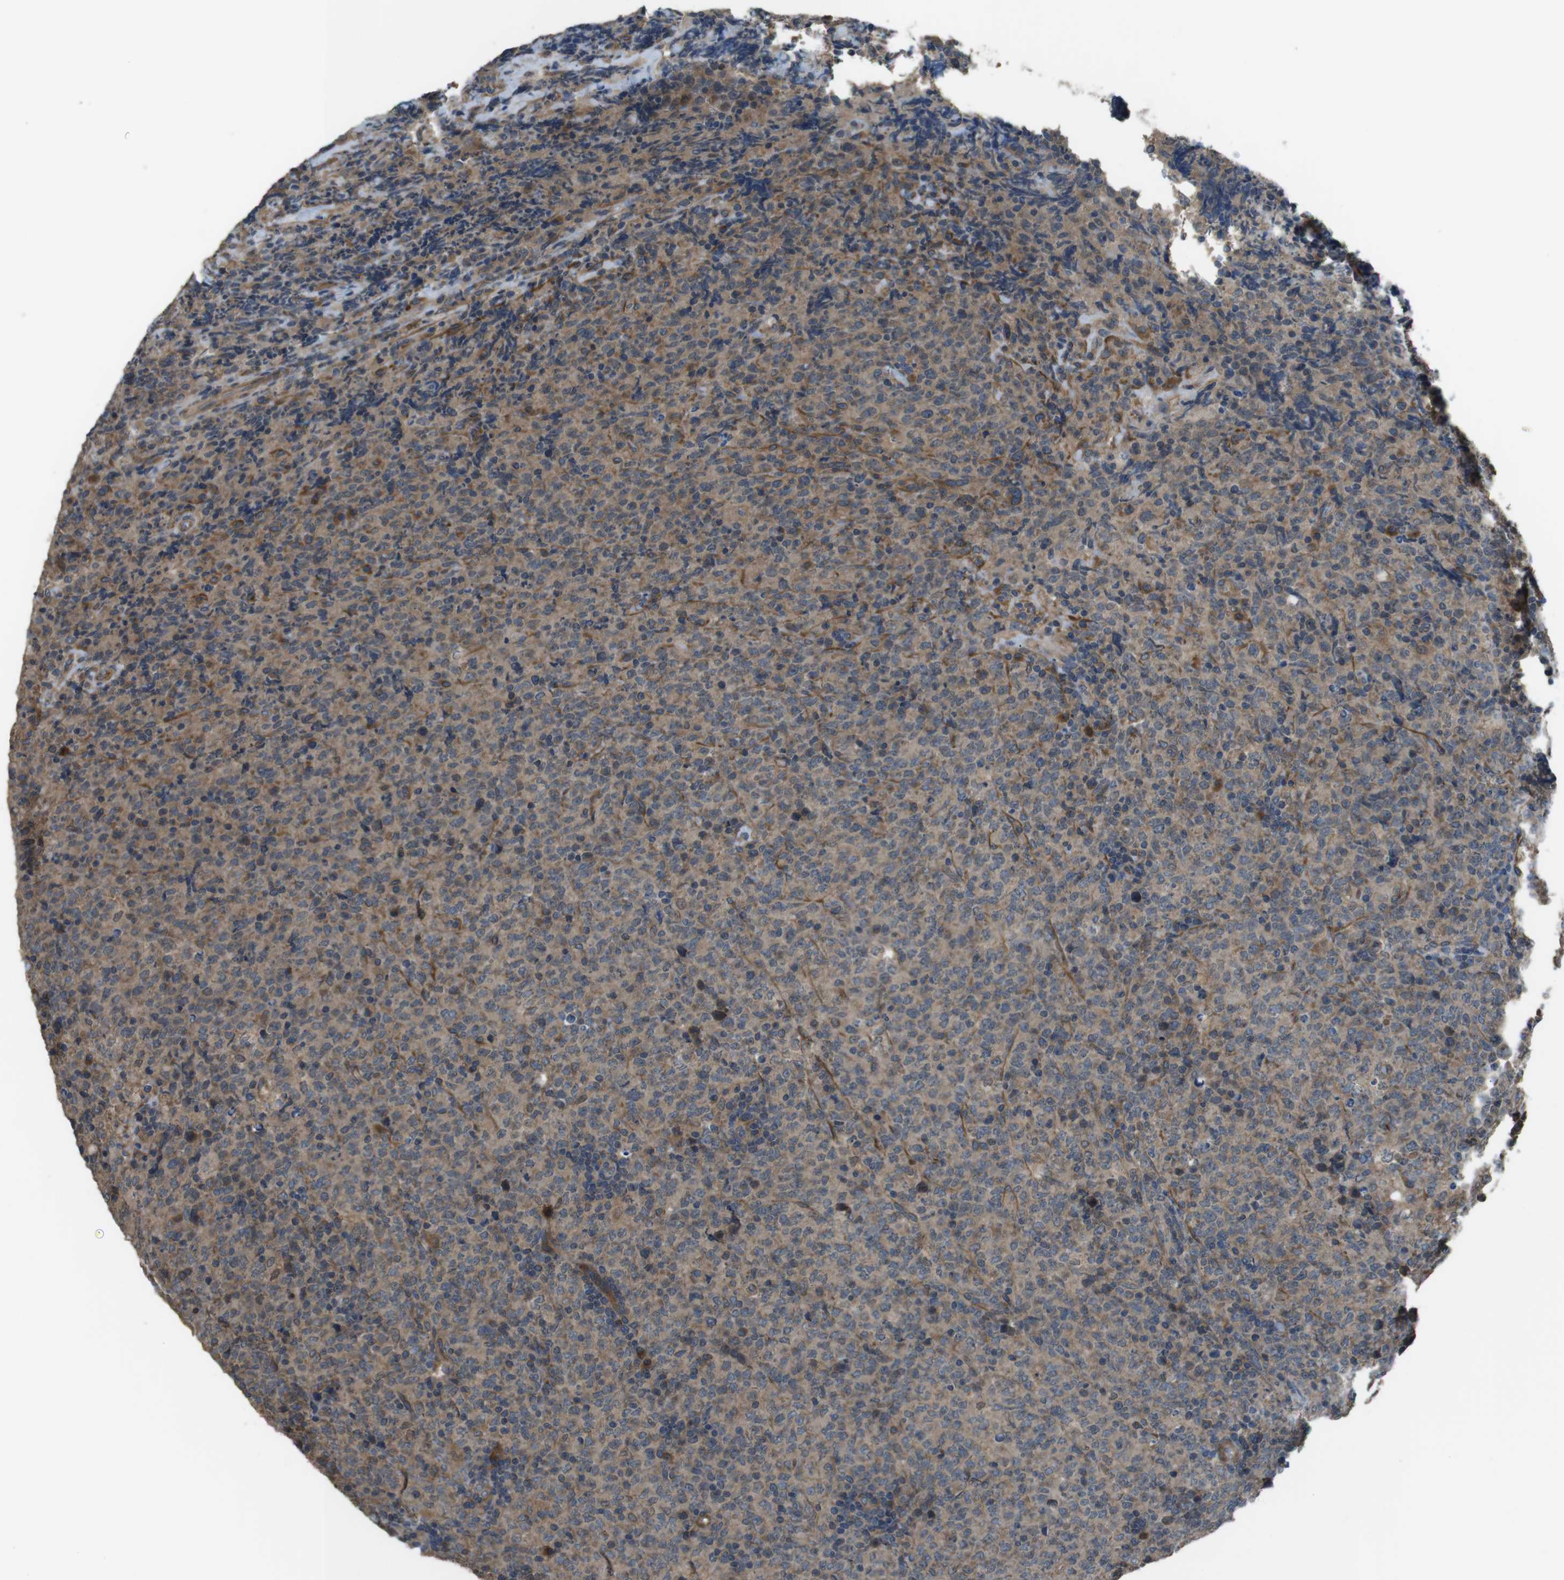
{"staining": {"intensity": "moderate", "quantity": ">75%", "location": "cytoplasmic/membranous"}, "tissue": "lymphoma", "cell_type": "Tumor cells", "image_type": "cancer", "snomed": [{"axis": "morphology", "description": "Malignant lymphoma, non-Hodgkin's type, High grade"}, {"axis": "topography", "description": "Tonsil"}], "caption": "A brown stain labels moderate cytoplasmic/membranous positivity of a protein in lymphoma tumor cells.", "gene": "FUT2", "patient": {"sex": "female", "age": 36}}